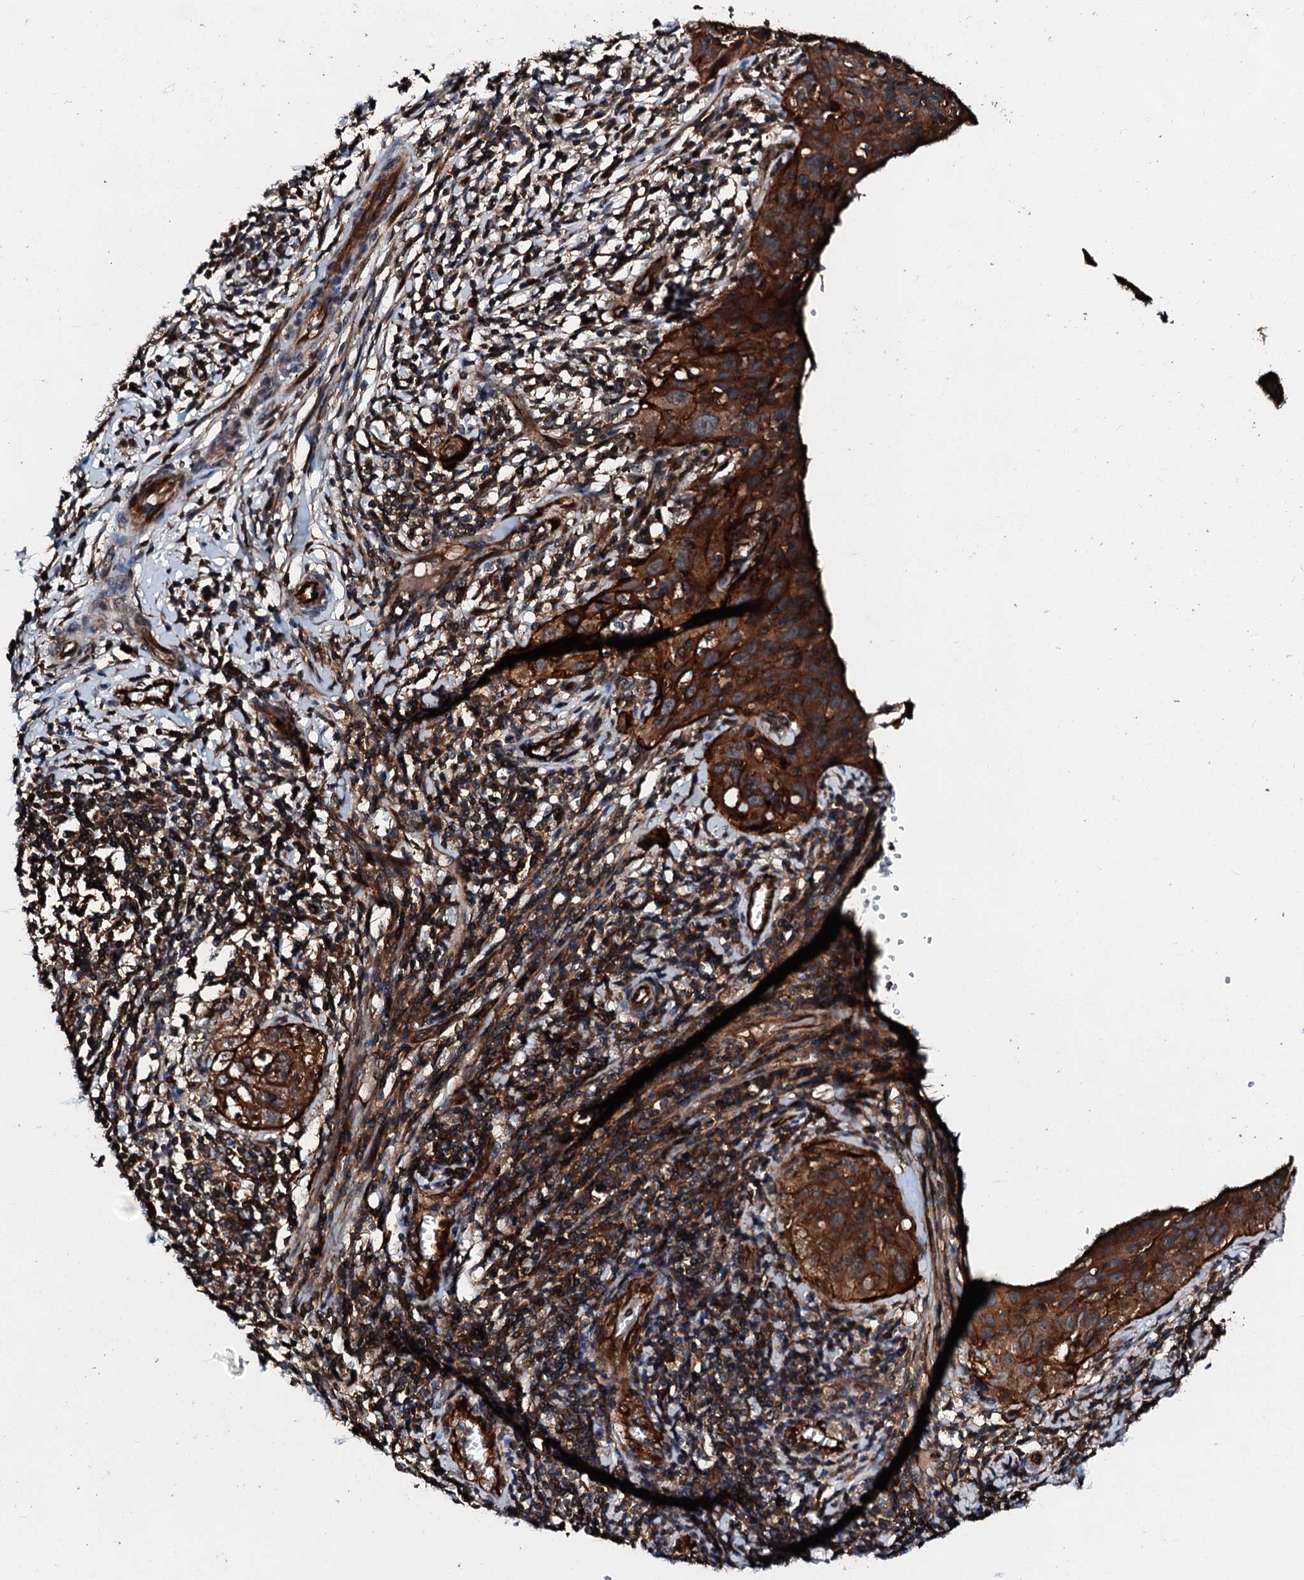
{"staining": {"intensity": "strong", "quantity": ">75%", "location": "cytoplasmic/membranous"}, "tissue": "cervical cancer", "cell_type": "Tumor cells", "image_type": "cancer", "snomed": [{"axis": "morphology", "description": "Squamous cell carcinoma, NOS"}, {"axis": "topography", "description": "Cervix"}], "caption": "Cervical cancer (squamous cell carcinoma) stained for a protein (brown) exhibits strong cytoplasmic/membranous positive staining in approximately >75% of tumor cells.", "gene": "FGD4", "patient": {"sex": "female", "age": 31}}